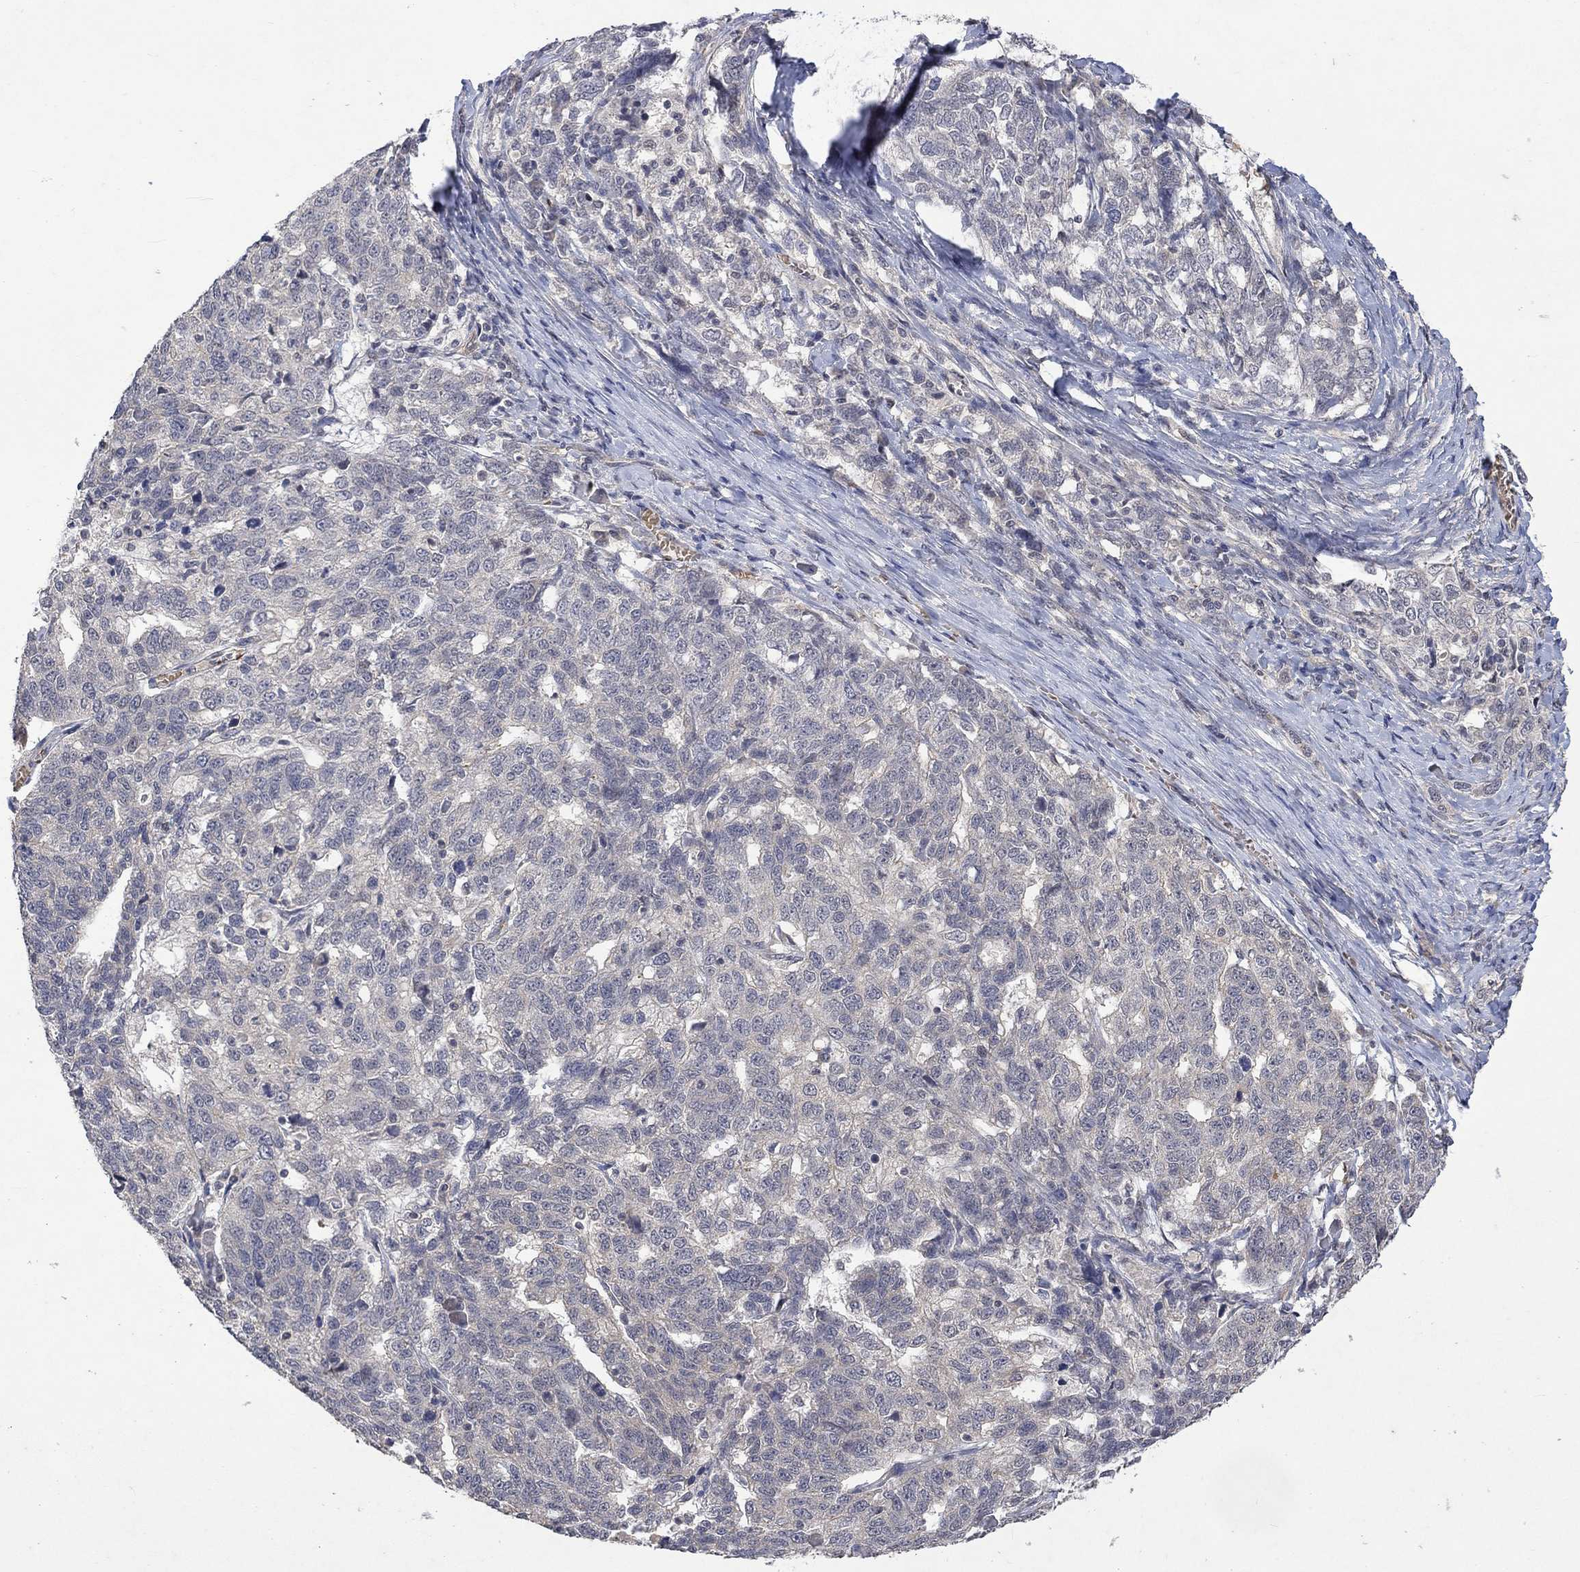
{"staining": {"intensity": "negative", "quantity": "none", "location": "none"}, "tissue": "ovarian cancer", "cell_type": "Tumor cells", "image_type": "cancer", "snomed": [{"axis": "morphology", "description": "Cystadenocarcinoma, serous, NOS"}, {"axis": "topography", "description": "Ovary"}], "caption": "A photomicrograph of ovarian serous cystadenocarcinoma stained for a protein shows no brown staining in tumor cells.", "gene": "GRIN2D", "patient": {"sex": "female", "age": 71}}